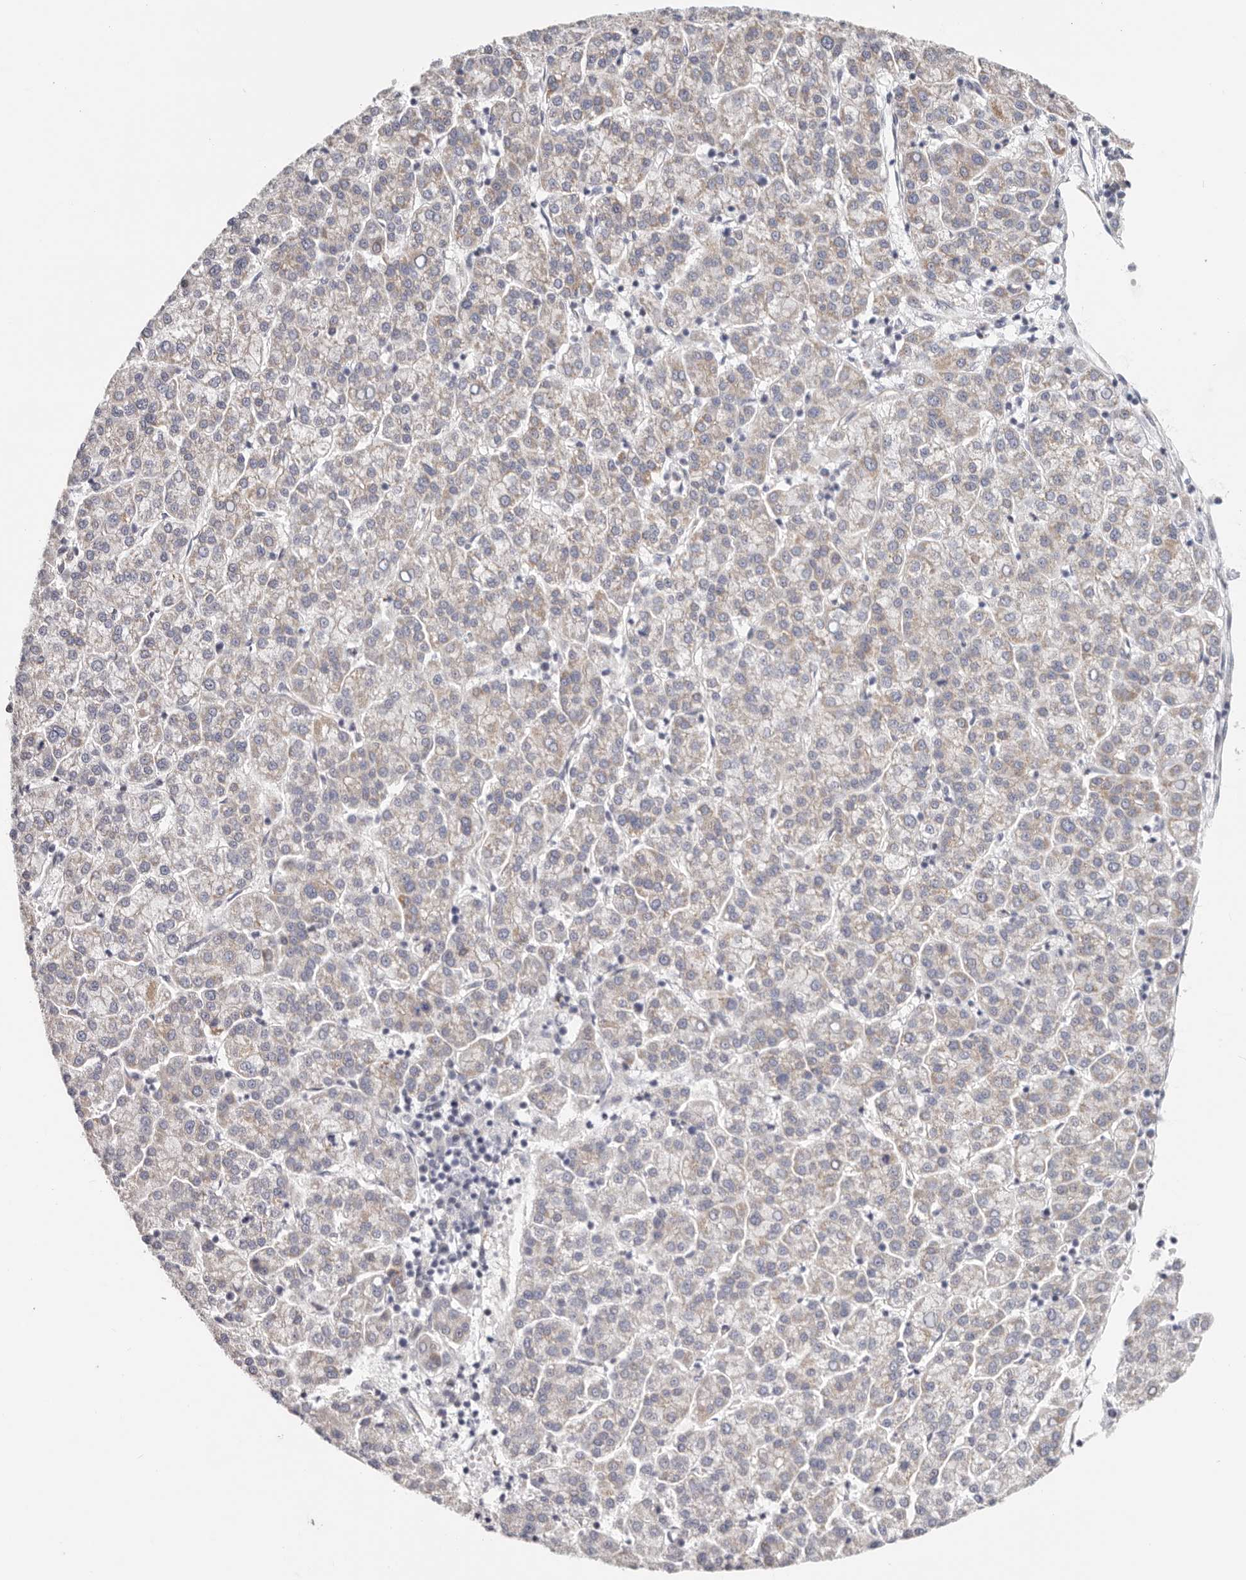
{"staining": {"intensity": "weak", "quantity": "<25%", "location": "cytoplasmic/membranous"}, "tissue": "liver cancer", "cell_type": "Tumor cells", "image_type": "cancer", "snomed": [{"axis": "morphology", "description": "Carcinoma, Hepatocellular, NOS"}, {"axis": "topography", "description": "Liver"}], "caption": "High power microscopy image of an immunohistochemistry micrograph of liver cancer, revealing no significant positivity in tumor cells. (DAB (3,3'-diaminobenzidine) immunohistochemistry (IHC) with hematoxylin counter stain).", "gene": "AFDN", "patient": {"sex": "female", "age": 58}}